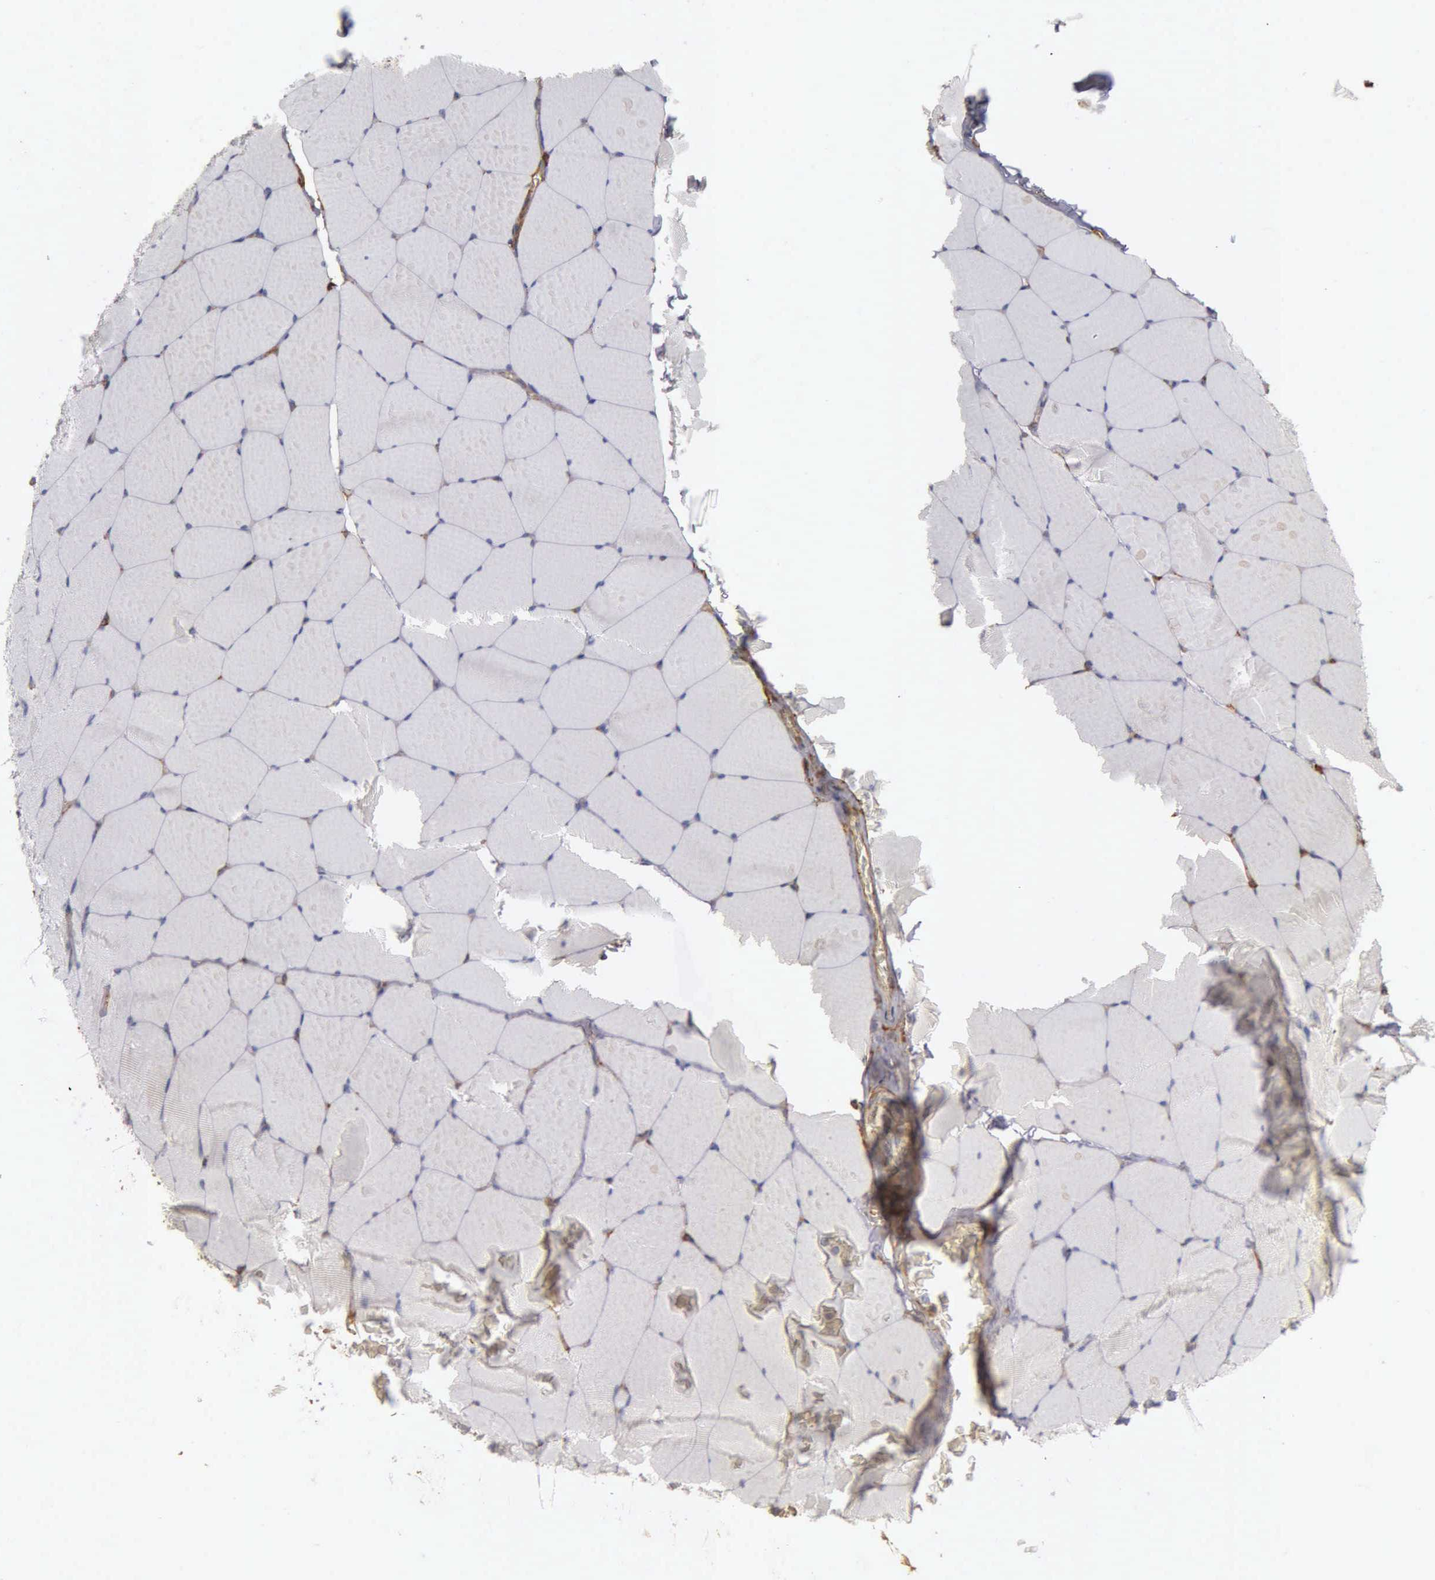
{"staining": {"intensity": "negative", "quantity": "none", "location": "none"}, "tissue": "skeletal muscle", "cell_type": "Myocytes", "image_type": "normal", "snomed": [{"axis": "morphology", "description": "Normal tissue, NOS"}, {"axis": "topography", "description": "Skeletal muscle"}, {"axis": "topography", "description": "Salivary gland"}], "caption": "Immunohistochemistry micrograph of benign skeletal muscle stained for a protein (brown), which exhibits no expression in myocytes. (Stains: DAB (3,3'-diaminobenzidine) IHC with hematoxylin counter stain, Microscopy: brightfield microscopy at high magnification).", "gene": "CD99", "patient": {"sex": "male", "age": 62}}